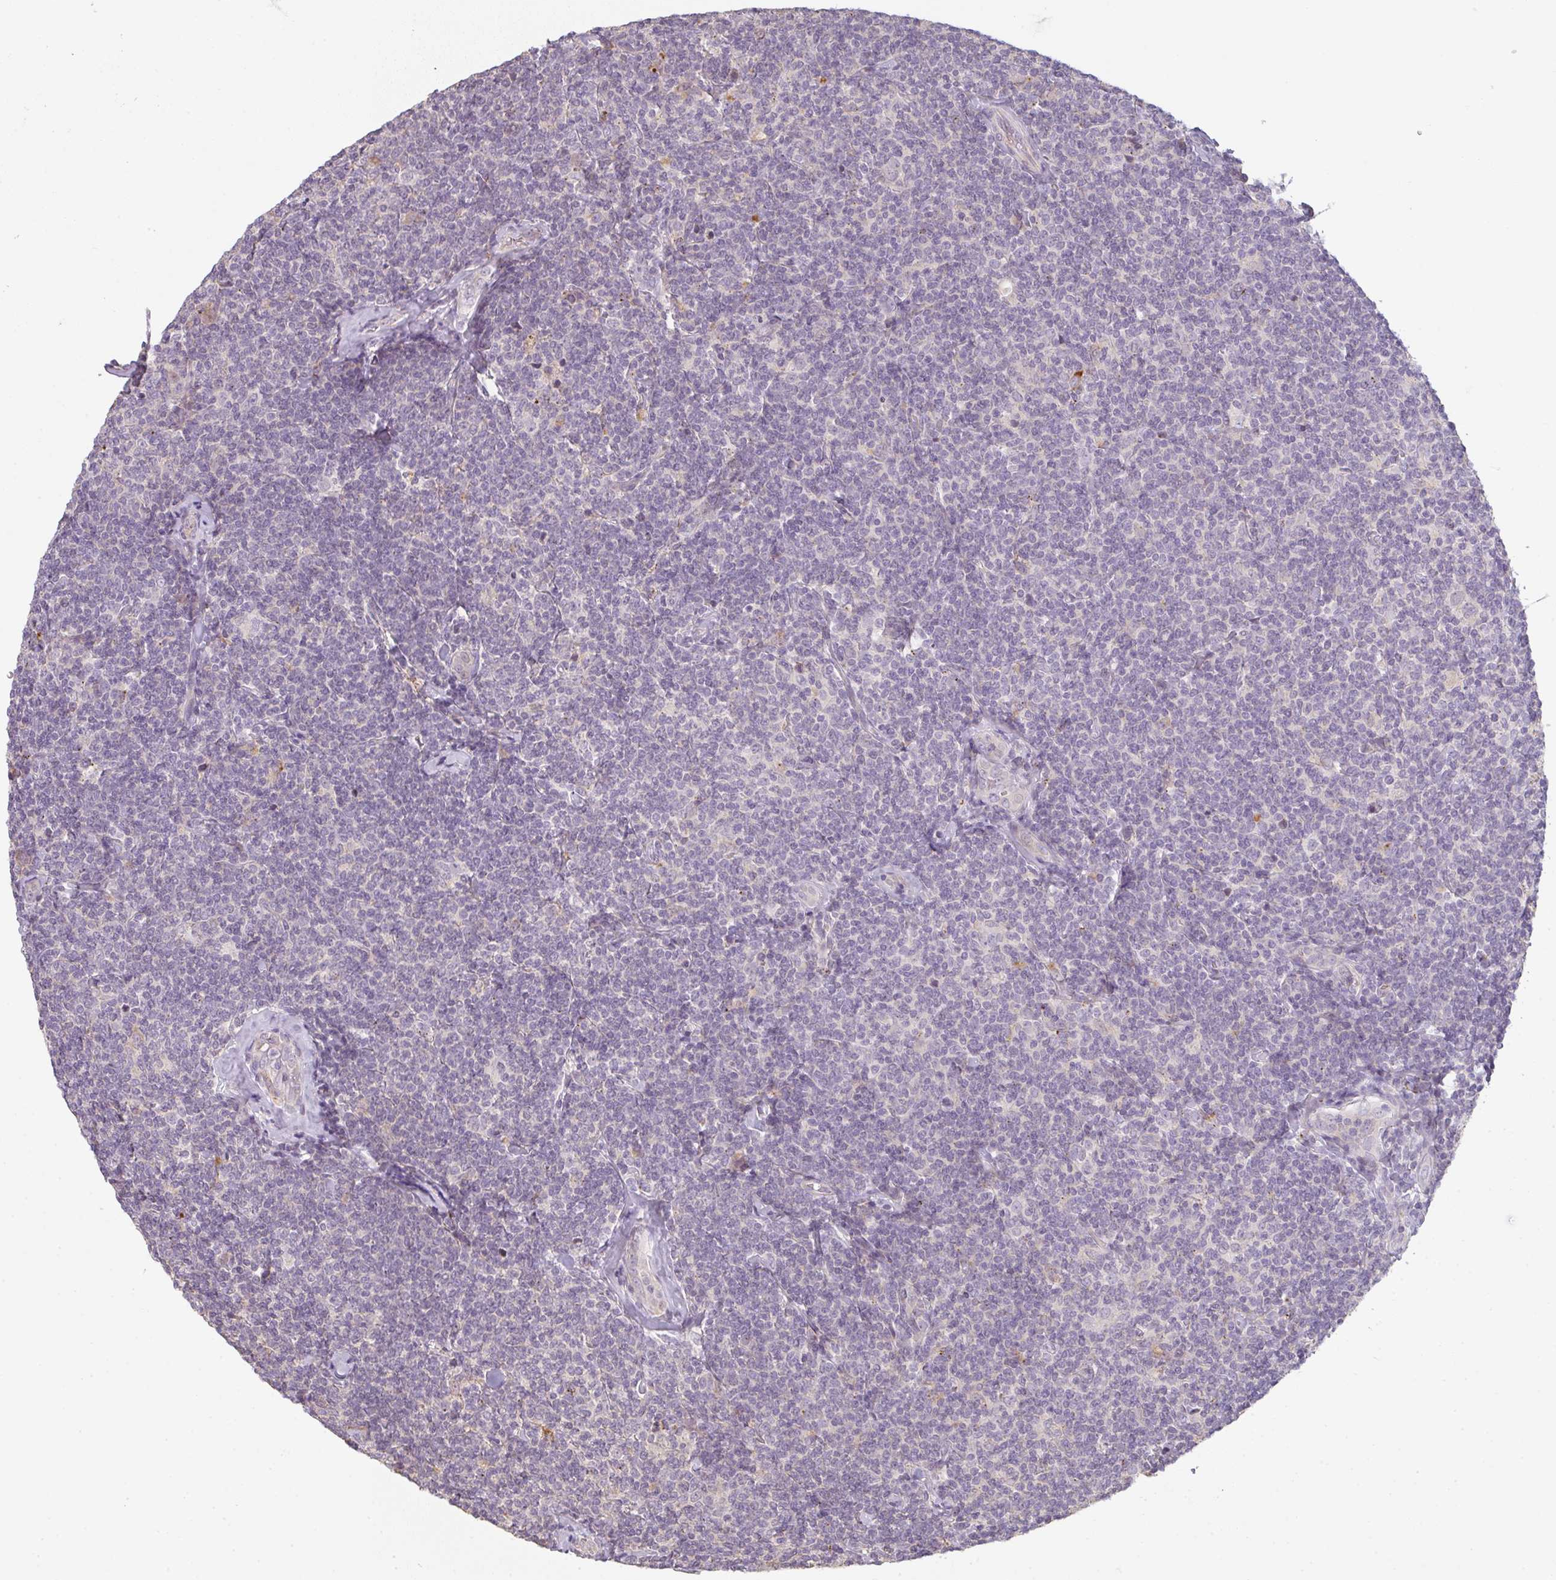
{"staining": {"intensity": "negative", "quantity": "none", "location": "none"}, "tissue": "lymphoma", "cell_type": "Tumor cells", "image_type": "cancer", "snomed": [{"axis": "morphology", "description": "Malignant lymphoma, non-Hodgkin's type, Low grade"}, {"axis": "topography", "description": "Lymph node"}], "caption": "An IHC photomicrograph of malignant lymphoma, non-Hodgkin's type (low-grade) is shown. There is no staining in tumor cells of malignant lymphoma, non-Hodgkin's type (low-grade). (DAB IHC visualized using brightfield microscopy, high magnification).", "gene": "TMEM237", "patient": {"sex": "female", "age": 56}}